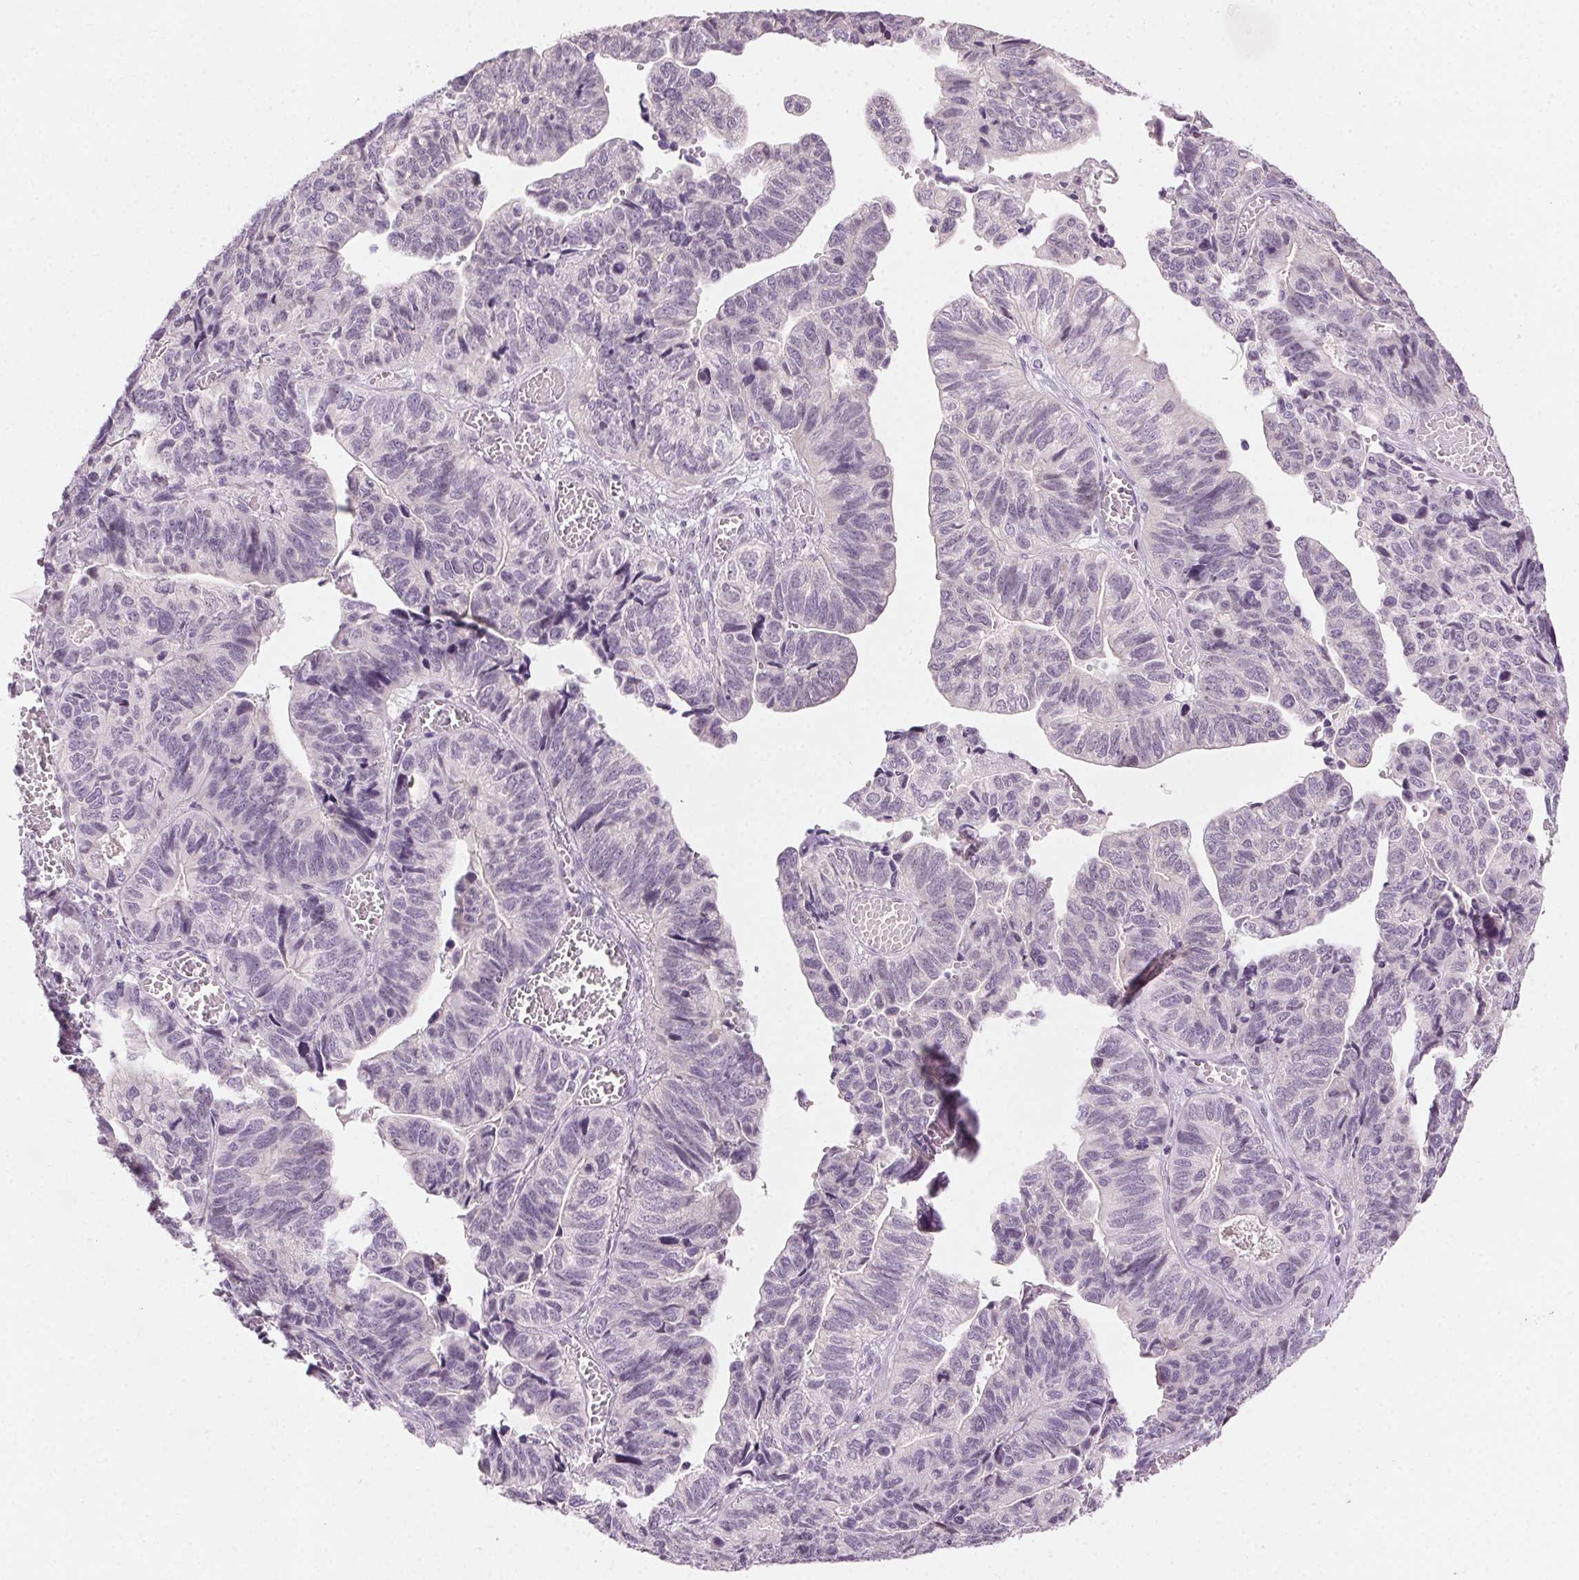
{"staining": {"intensity": "negative", "quantity": "none", "location": "none"}, "tissue": "stomach cancer", "cell_type": "Tumor cells", "image_type": "cancer", "snomed": [{"axis": "morphology", "description": "Adenocarcinoma, NOS"}, {"axis": "topography", "description": "Stomach, upper"}], "caption": "There is no significant staining in tumor cells of stomach cancer.", "gene": "HSF5", "patient": {"sex": "female", "age": 67}}